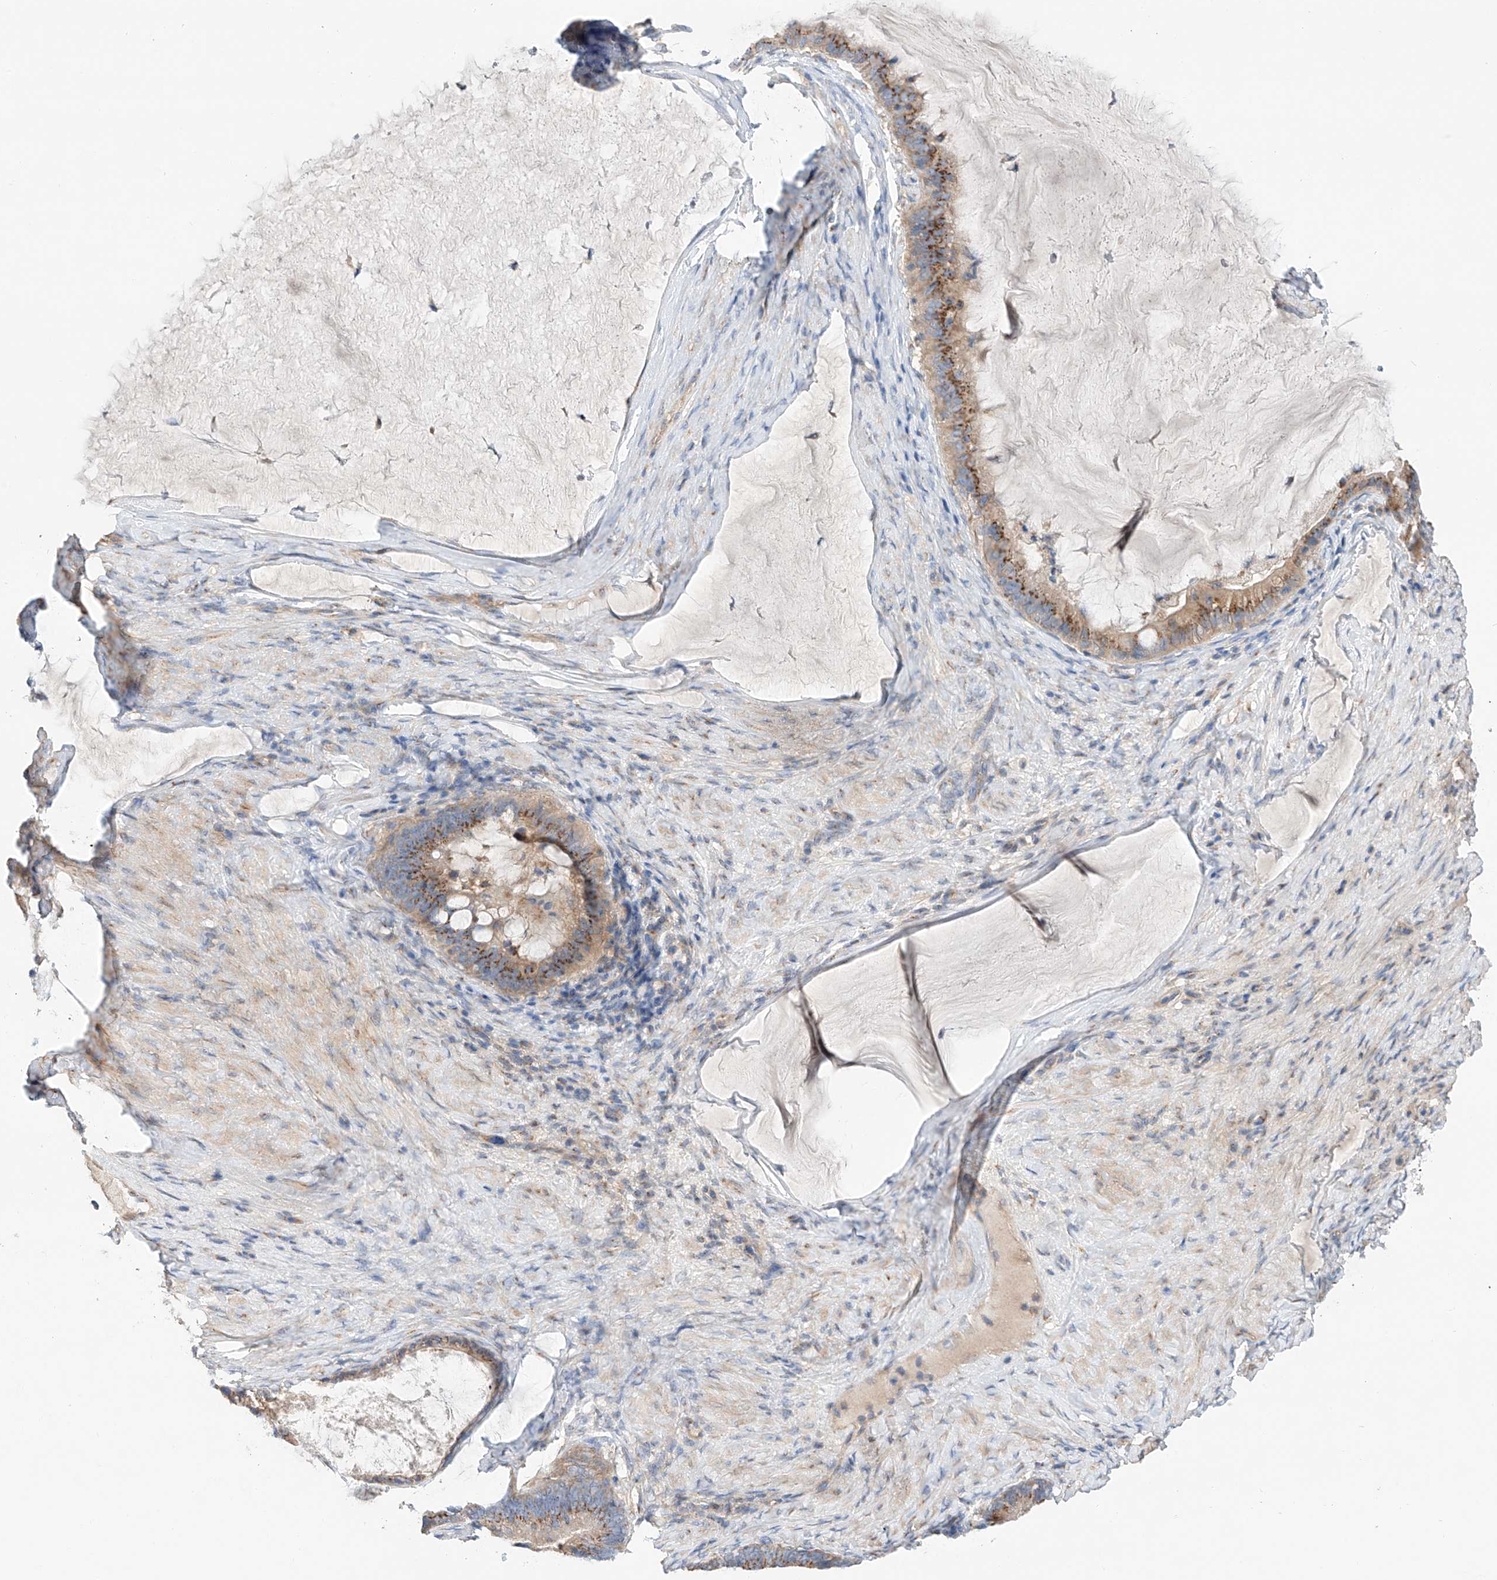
{"staining": {"intensity": "moderate", "quantity": ">75%", "location": "cytoplasmic/membranous"}, "tissue": "ovarian cancer", "cell_type": "Tumor cells", "image_type": "cancer", "snomed": [{"axis": "morphology", "description": "Cystadenocarcinoma, mucinous, NOS"}, {"axis": "topography", "description": "Ovary"}], "caption": "Protein staining displays moderate cytoplasmic/membranous expression in approximately >75% of tumor cells in ovarian cancer (mucinous cystadenocarcinoma). (IHC, brightfield microscopy, high magnification).", "gene": "SLC22A7", "patient": {"sex": "female", "age": 61}}